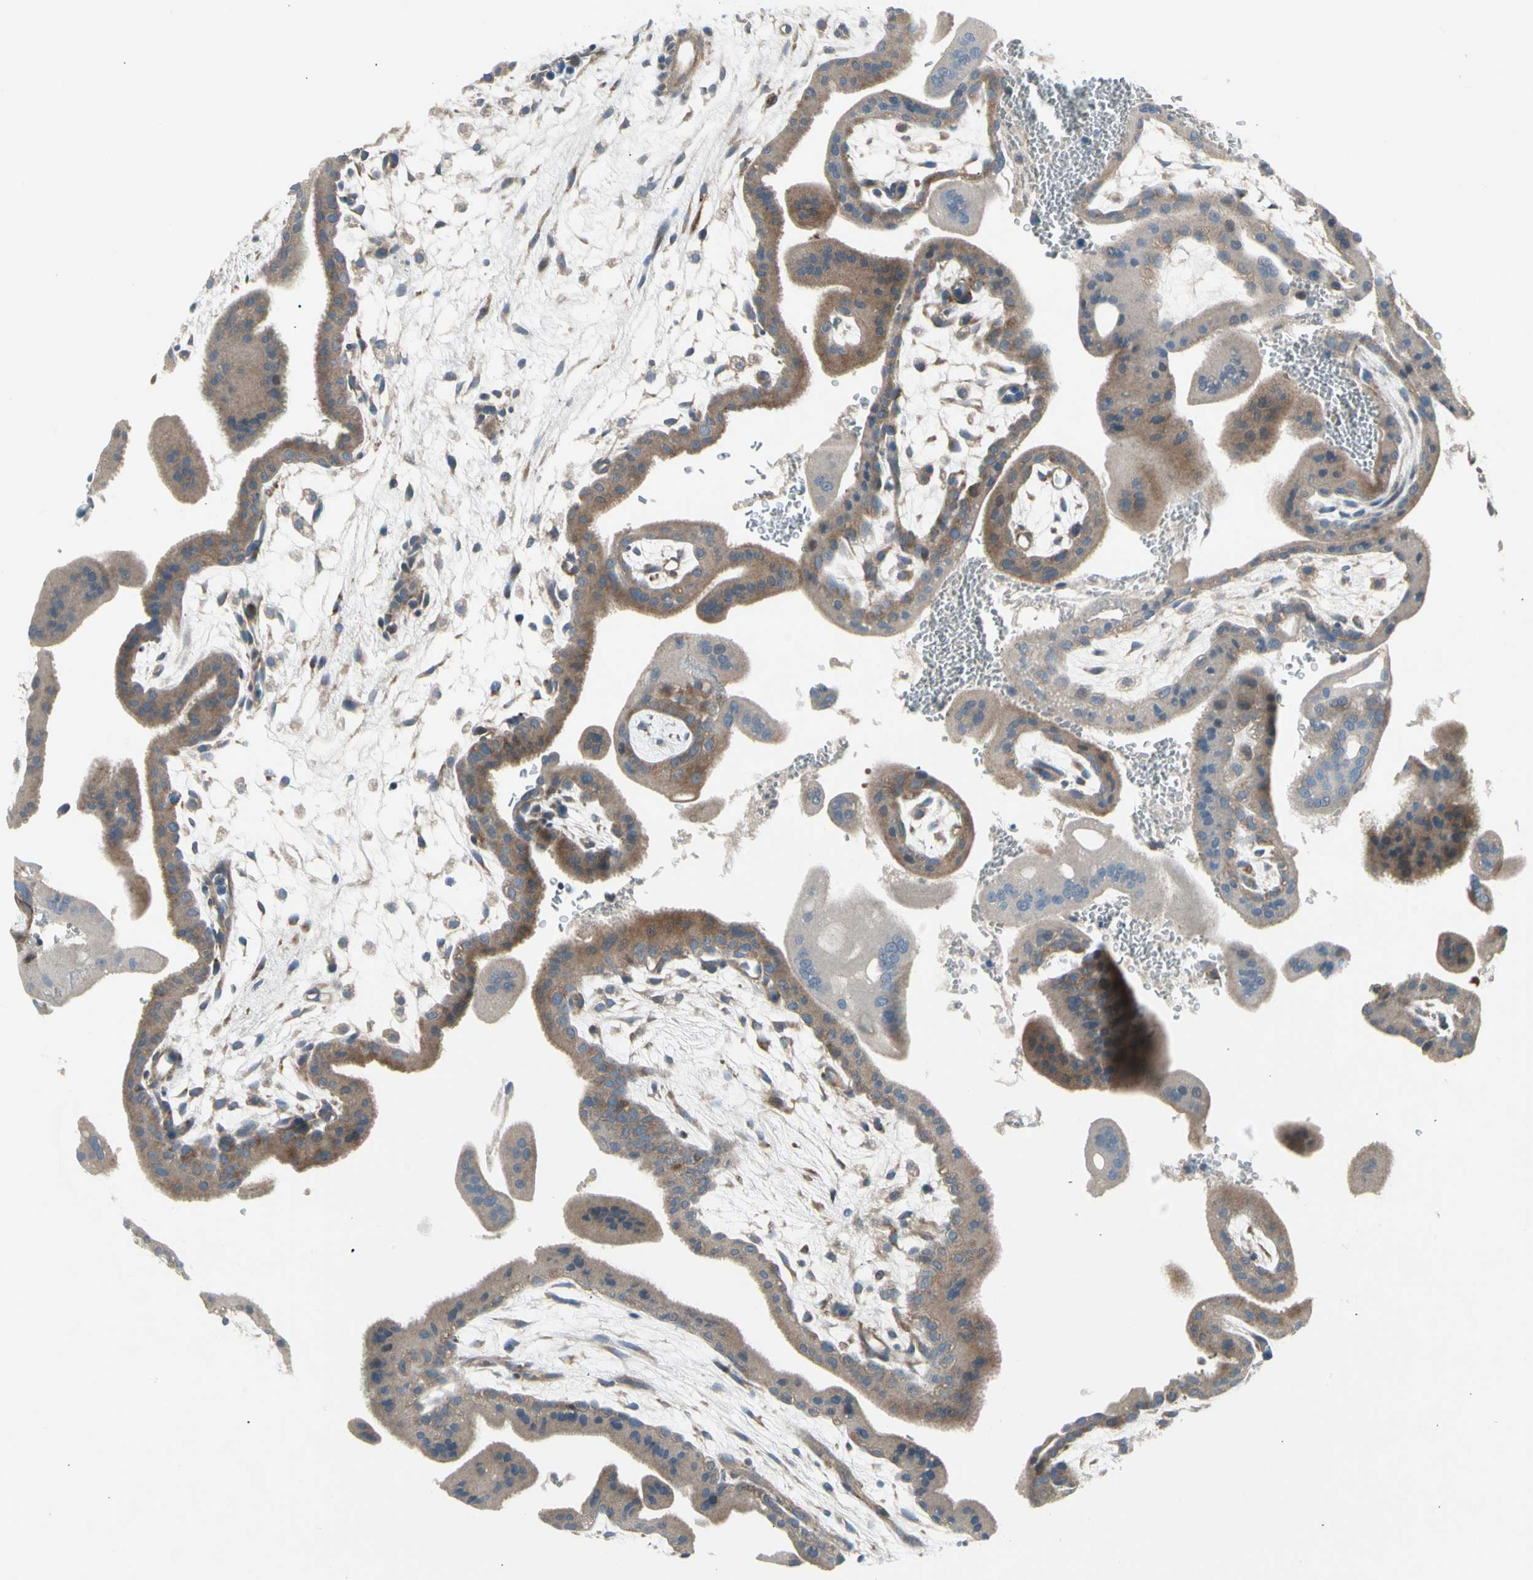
{"staining": {"intensity": "moderate", "quantity": ">75%", "location": "cytoplasmic/membranous"}, "tissue": "placenta", "cell_type": "Trophoblastic cells", "image_type": "normal", "snomed": [{"axis": "morphology", "description": "Normal tissue, NOS"}, {"axis": "topography", "description": "Placenta"}], "caption": "Benign placenta exhibits moderate cytoplasmic/membranous positivity in approximately >75% of trophoblastic cells.", "gene": "PANK2", "patient": {"sex": "female", "age": 35}}